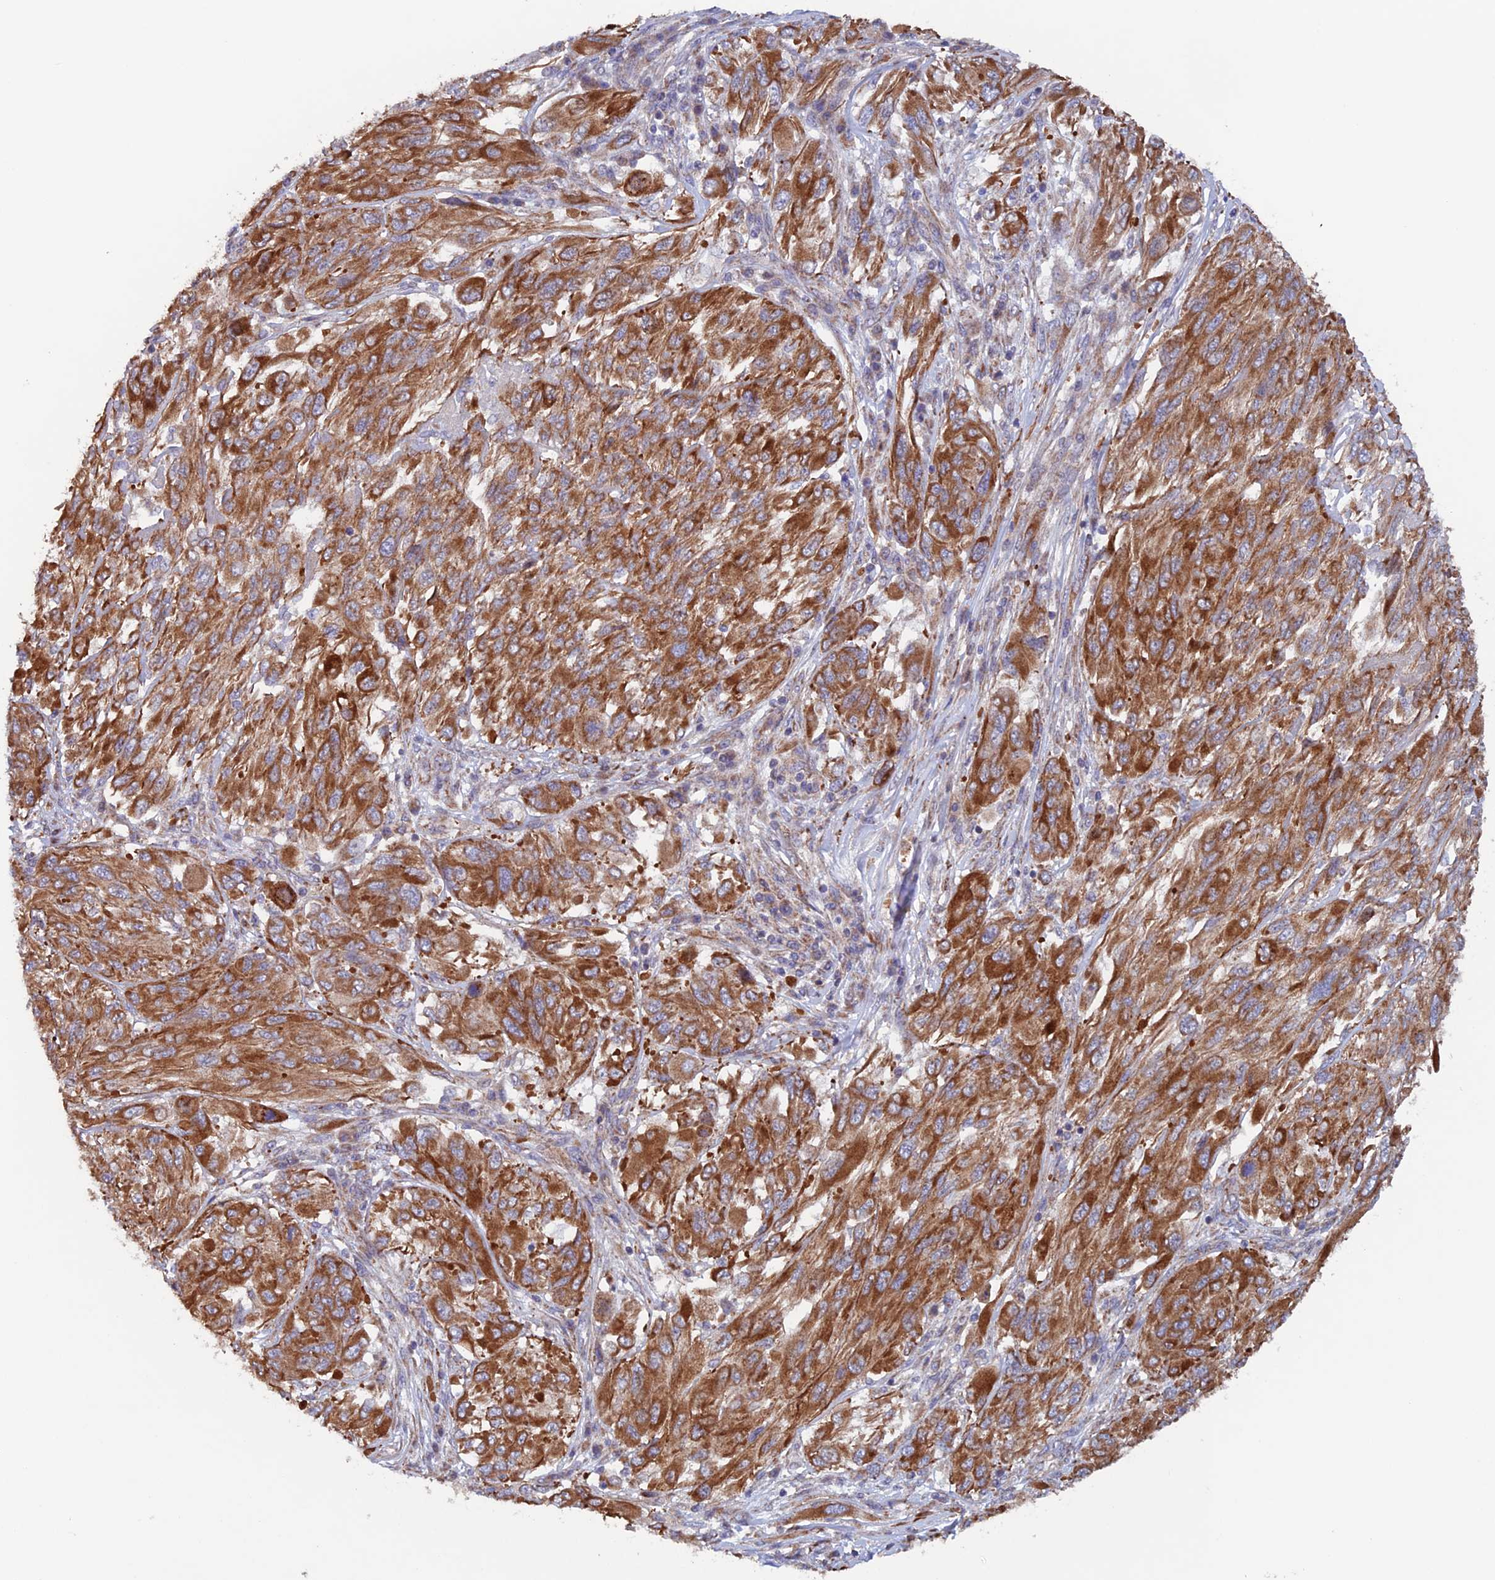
{"staining": {"intensity": "strong", "quantity": ">75%", "location": "cytoplasmic/membranous"}, "tissue": "melanoma", "cell_type": "Tumor cells", "image_type": "cancer", "snomed": [{"axis": "morphology", "description": "Malignant melanoma, NOS"}, {"axis": "topography", "description": "Skin"}], "caption": "The micrograph demonstrates a brown stain indicating the presence of a protein in the cytoplasmic/membranous of tumor cells in malignant melanoma. Using DAB (3,3'-diaminobenzidine) (brown) and hematoxylin (blue) stains, captured at high magnification using brightfield microscopy.", "gene": "MRPL1", "patient": {"sex": "female", "age": 91}}